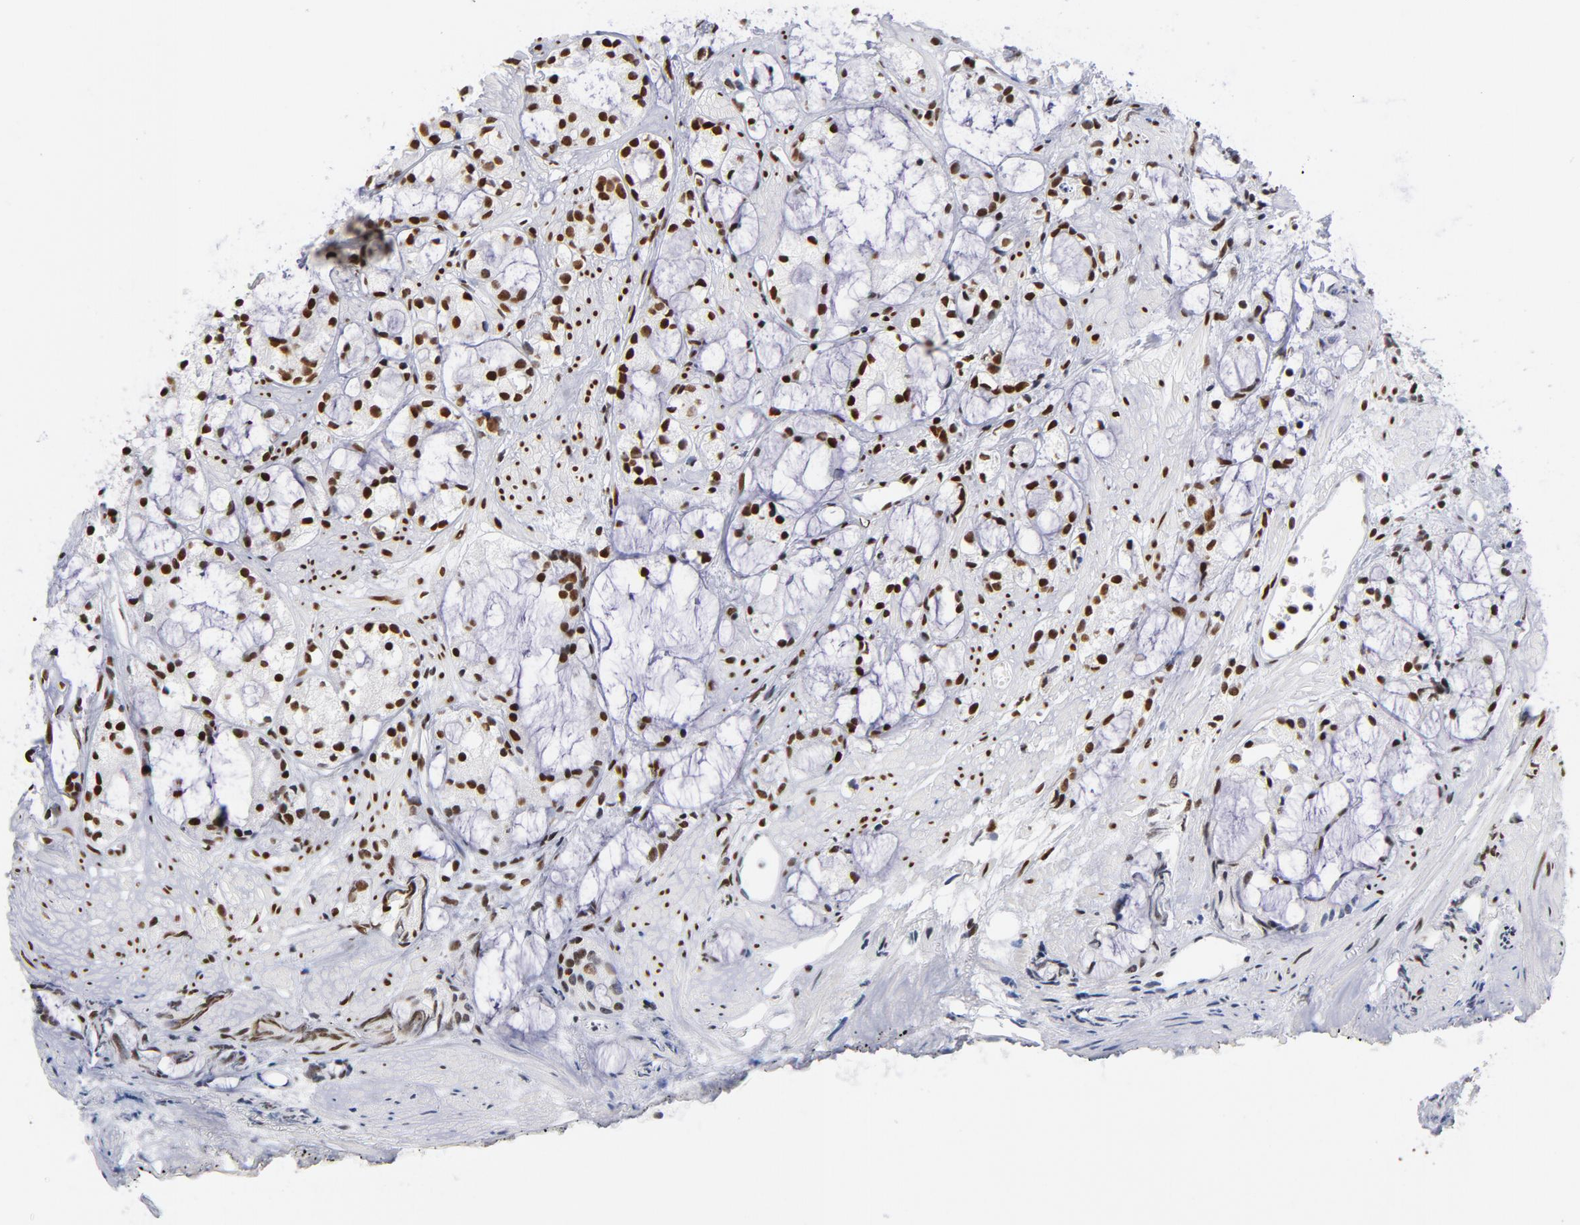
{"staining": {"intensity": "strong", "quantity": ">75%", "location": "nuclear"}, "tissue": "prostate cancer", "cell_type": "Tumor cells", "image_type": "cancer", "snomed": [{"axis": "morphology", "description": "Adenocarcinoma, High grade"}, {"axis": "topography", "description": "Prostate"}], "caption": "Immunohistochemical staining of prostate high-grade adenocarcinoma reveals high levels of strong nuclear protein expression in about >75% of tumor cells.", "gene": "TOP2B", "patient": {"sex": "male", "age": 85}}